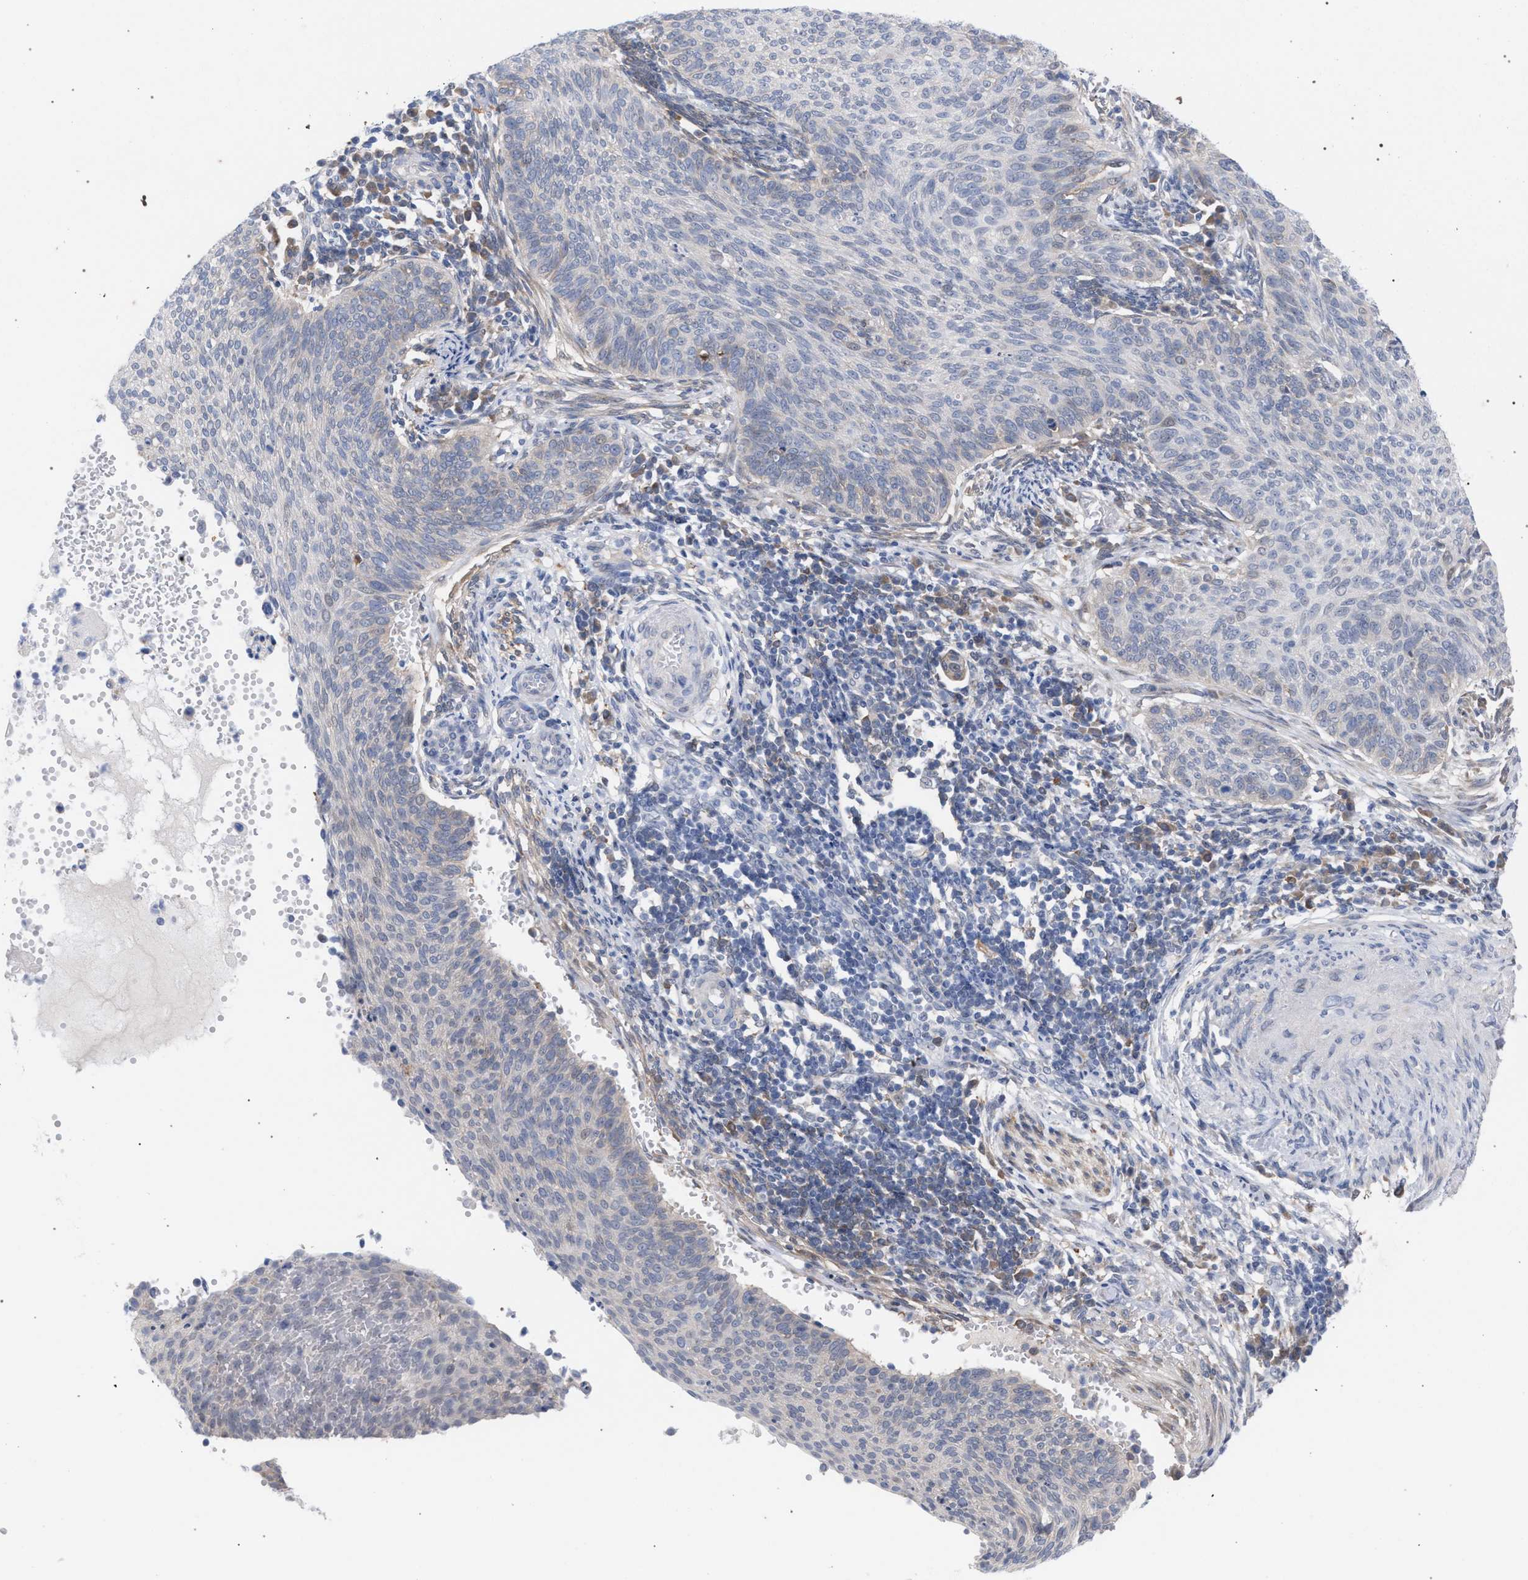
{"staining": {"intensity": "negative", "quantity": "none", "location": "none"}, "tissue": "cervical cancer", "cell_type": "Tumor cells", "image_type": "cancer", "snomed": [{"axis": "morphology", "description": "Squamous cell carcinoma, NOS"}, {"axis": "topography", "description": "Cervix"}], "caption": "High power microscopy image of an immunohistochemistry (IHC) histopathology image of squamous cell carcinoma (cervical), revealing no significant staining in tumor cells.", "gene": "FHOD3", "patient": {"sex": "female", "age": 70}}